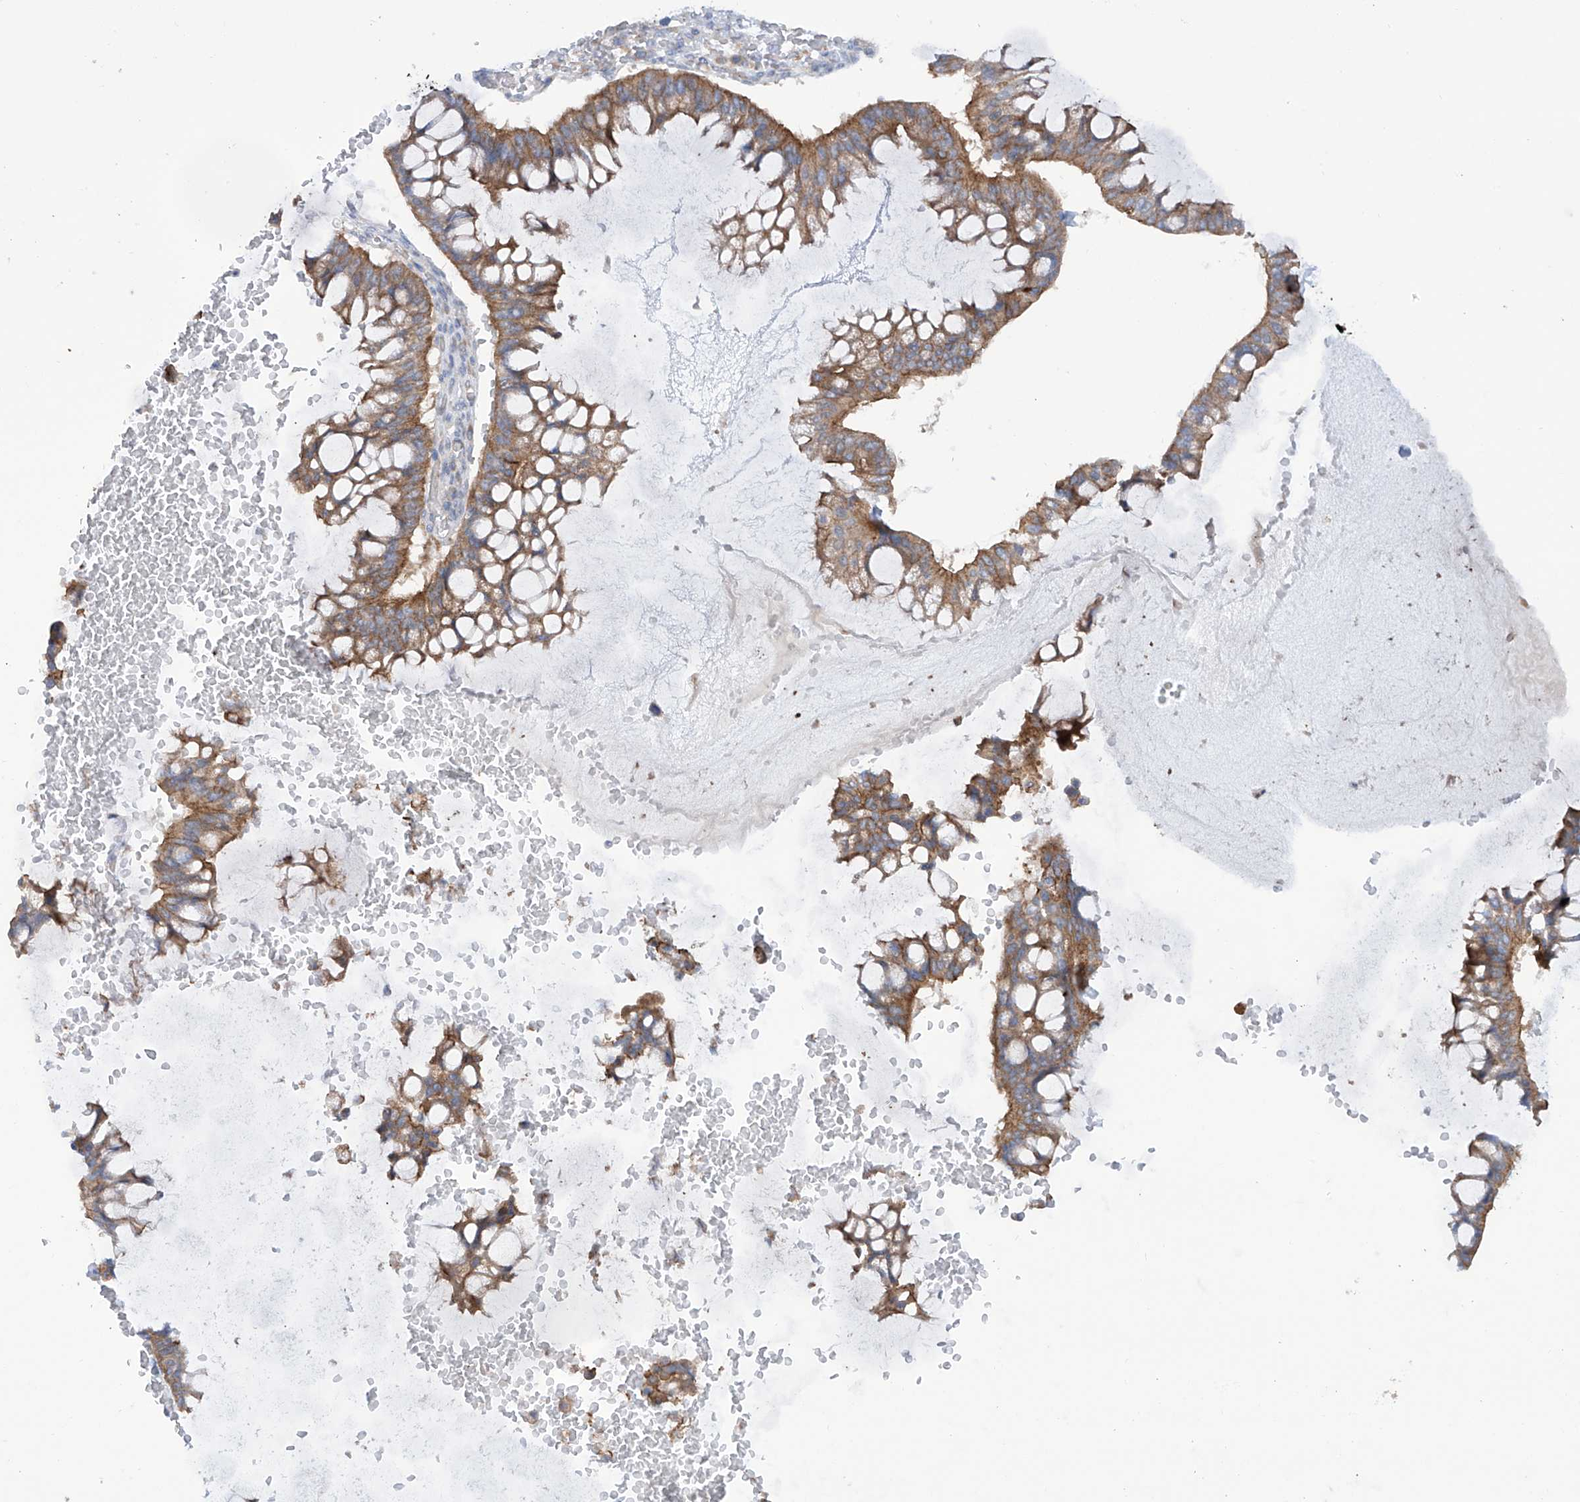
{"staining": {"intensity": "moderate", "quantity": "25%-75%", "location": "cytoplasmic/membranous"}, "tissue": "ovarian cancer", "cell_type": "Tumor cells", "image_type": "cancer", "snomed": [{"axis": "morphology", "description": "Cystadenocarcinoma, mucinous, NOS"}, {"axis": "topography", "description": "Ovary"}], "caption": "An image showing moderate cytoplasmic/membranous expression in about 25%-75% of tumor cells in mucinous cystadenocarcinoma (ovarian), as visualized by brown immunohistochemical staining.", "gene": "TMEM209", "patient": {"sex": "female", "age": 73}}